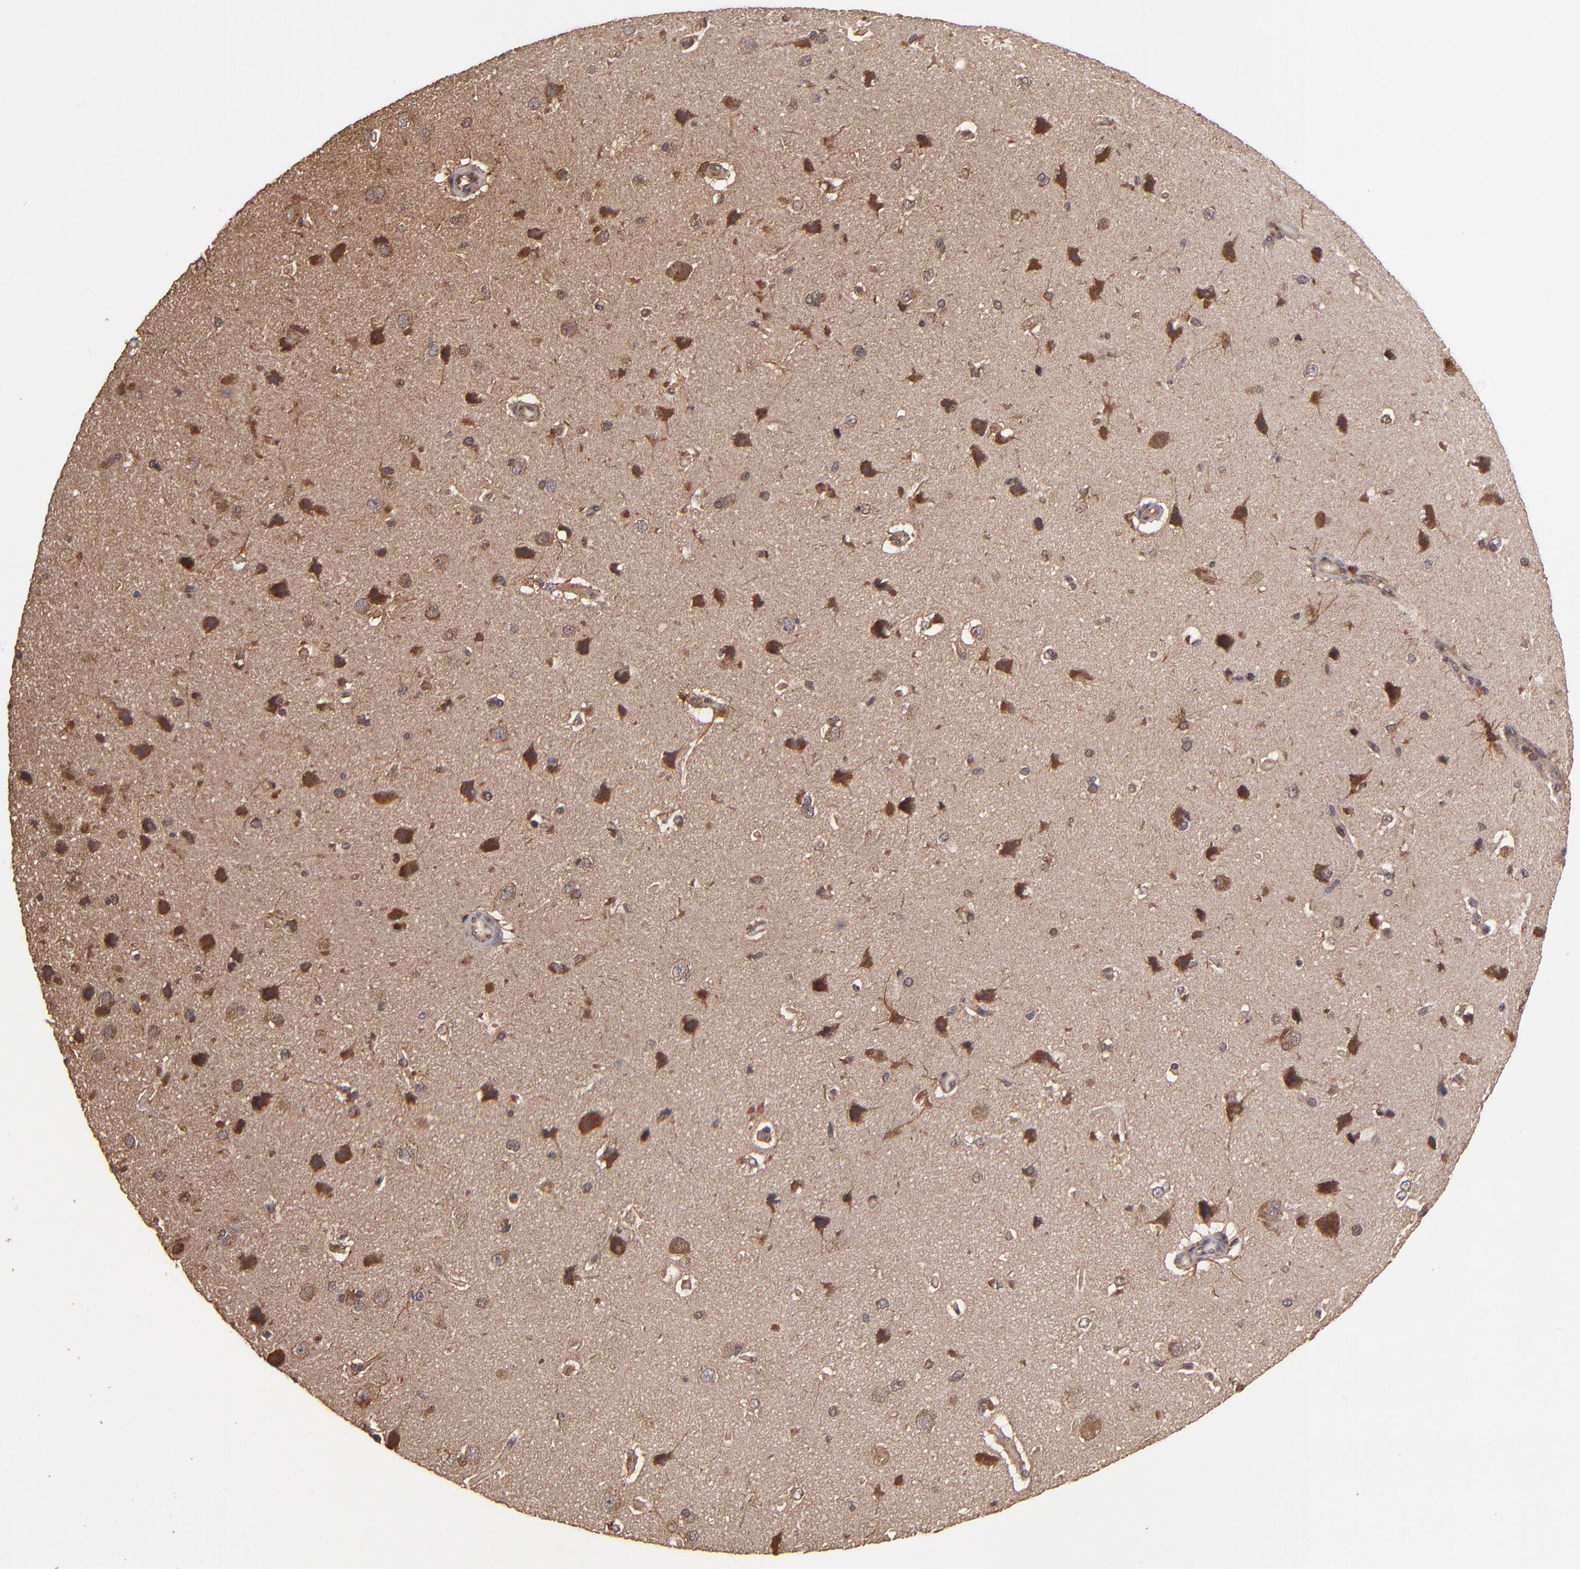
{"staining": {"intensity": "moderate", "quantity": ">75%", "location": "cytoplasmic/membranous,nuclear"}, "tissue": "cerebral cortex", "cell_type": "Endothelial cells", "image_type": "normal", "snomed": [{"axis": "morphology", "description": "Normal tissue, NOS"}, {"axis": "topography", "description": "Cerebral cortex"}], "caption": "Immunohistochemistry micrograph of benign human cerebral cortex stained for a protein (brown), which displays medium levels of moderate cytoplasmic/membranous,nuclear positivity in approximately >75% of endothelial cells.", "gene": "NFE2L2", "patient": {"sex": "female", "age": 45}}